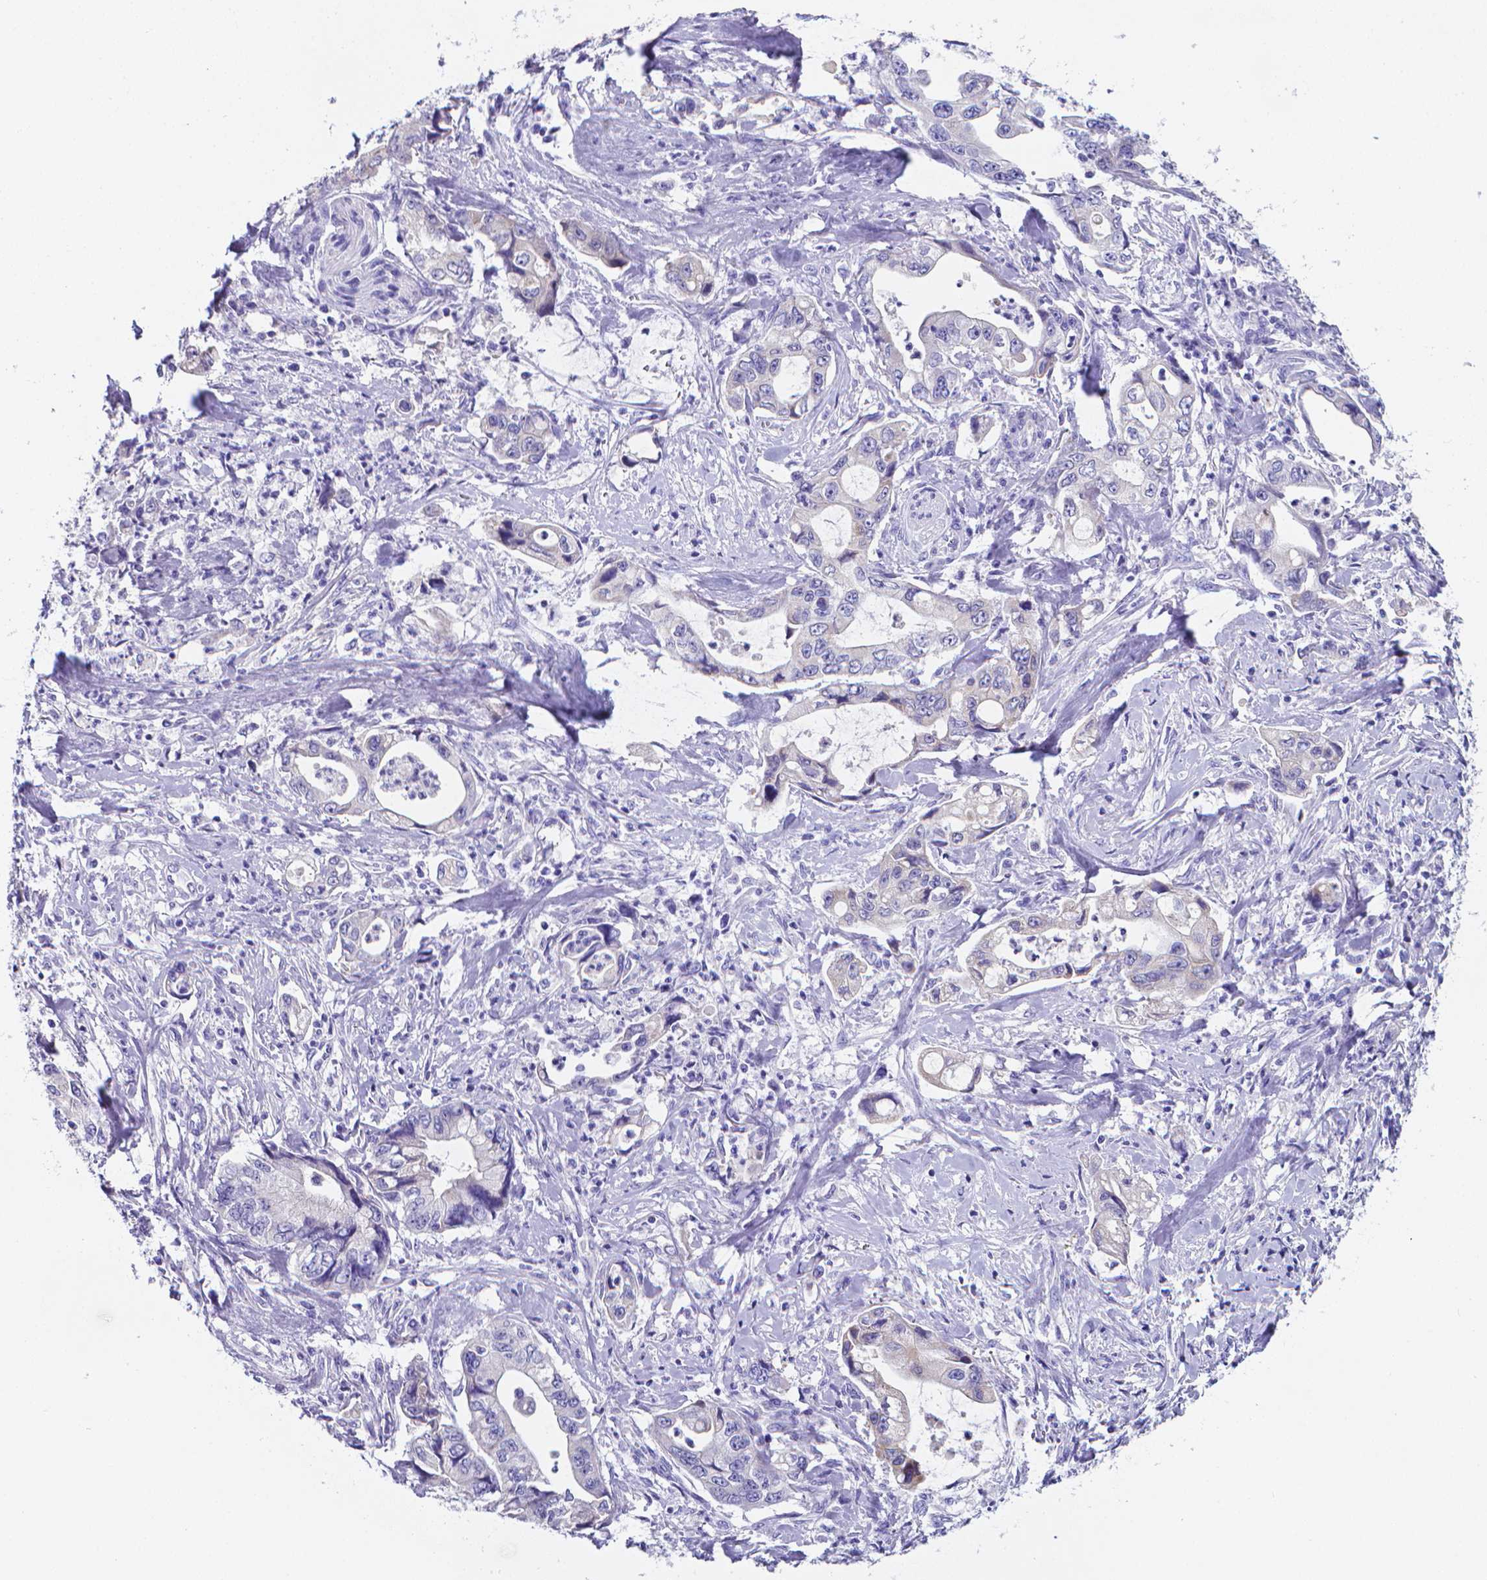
{"staining": {"intensity": "negative", "quantity": "none", "location": "none"}, "tissue": "stomach cancer", "cell_type": "Tumor cells", "image_type": "cancer", "snomed": [{"axis": "morphology", "description": "Adenocarcinoma, NOS"}, {"axis": "topography", "description": "Pancreas"}, {"axis": "topography", "description": "Stomach, upper"}], "caption": "Tumor cells show no significant staining in stomach adenocarcinoma.", "gene": "LRRC73", "patient": {"sex": "male", "age": 77}}